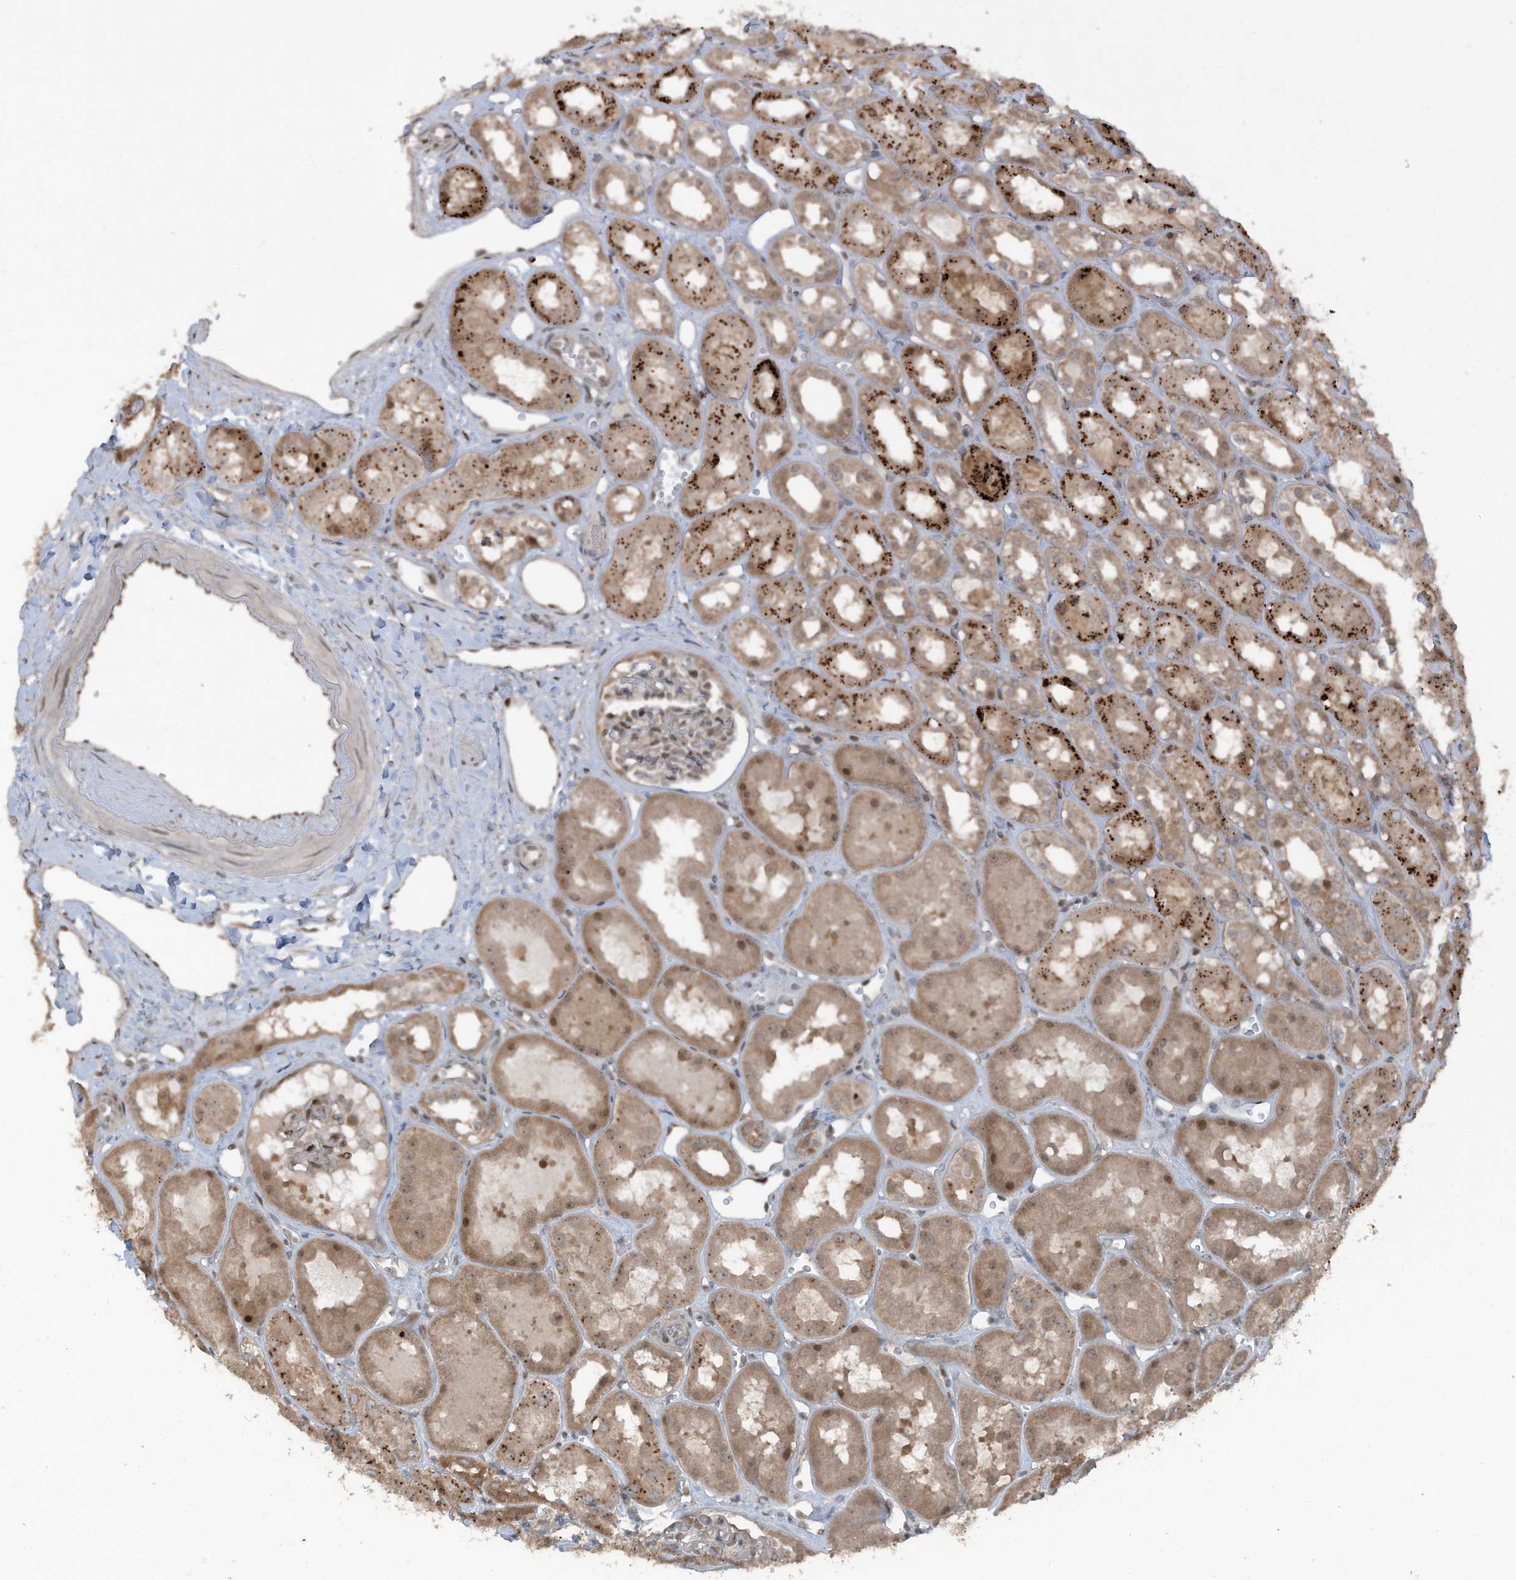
{"staining": {"intensity": "weak", "quantity": "<25%", "location": "nuclear"}, "tissue": "kidney", "cell_type": "Cells in glomeruli", "image_type": "normal", "snomed": [{"axis": "morphology", "description": "Normal tissue, NOS"}, {"axis": "topography", "description": "Kidney"}], "caption": "High magnification brightfield microscopy of normal kidney stained with DAB (3,3'-diaminobenzidine) (brown) and counterstained with hematoxylin (blue): cells in glomeruli show no significant expression. (Immunohistochemistry (ihc), brightfield microscopy, high magnification).", "gene": "TXNDC9", "patient": {"sex": "male", "age": 16}}